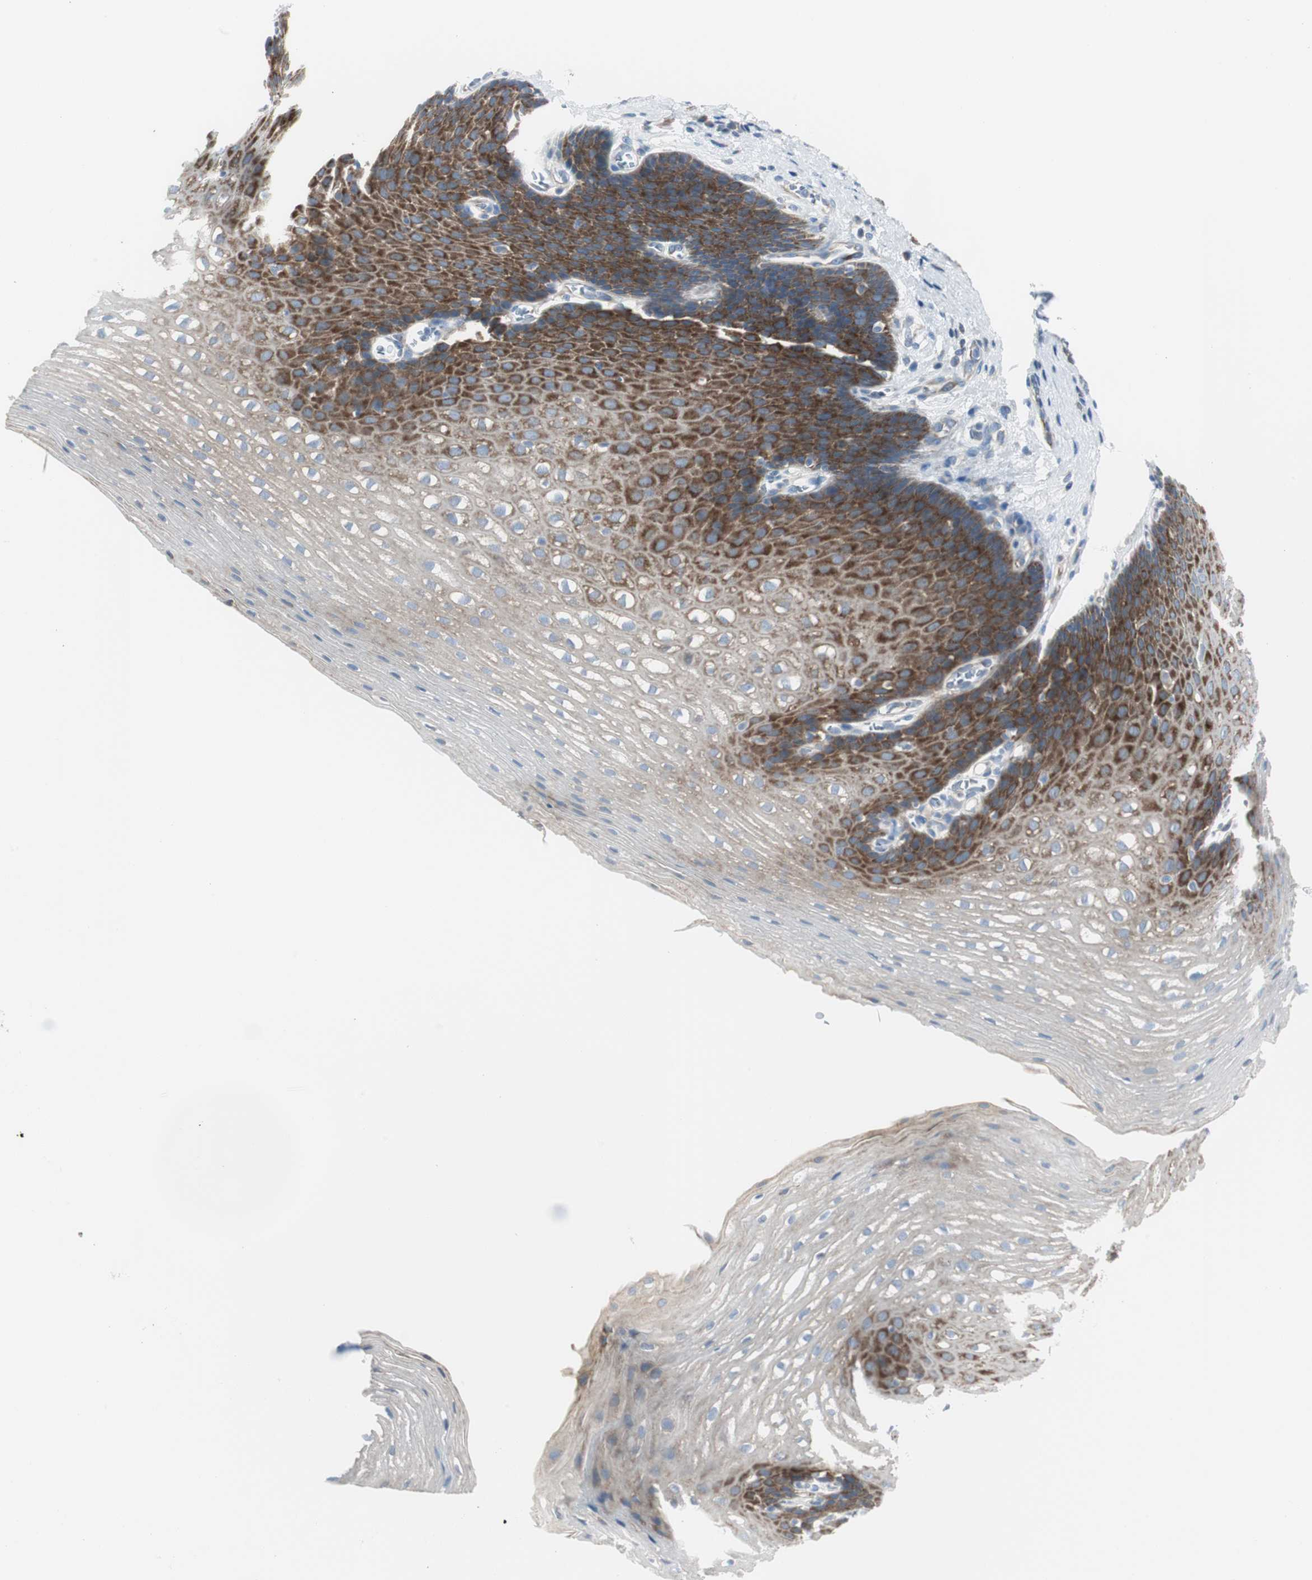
{"staining": {"intensity": "strong", "quantity": "25%-75%", "location": "cytoplasmic/membranous"}, "tissue": "esophagus", "cell_type": "Squamous epithelial cells", "image_type": "normal", "snomed": [{"axis": "morphology", "description": "Normal tissue, NOS"}, {"axis": "topography", "description": "Esophagus"}], "caption": "This histopathology image displays immunohistochemistry staining of benign esophagus, with high strong cytoplasmic/membranous expression in approximately 25%-75% of squamous epithelial cells.", "gene": "RPS12", "patient": {"sex": "male", "age": 48}}